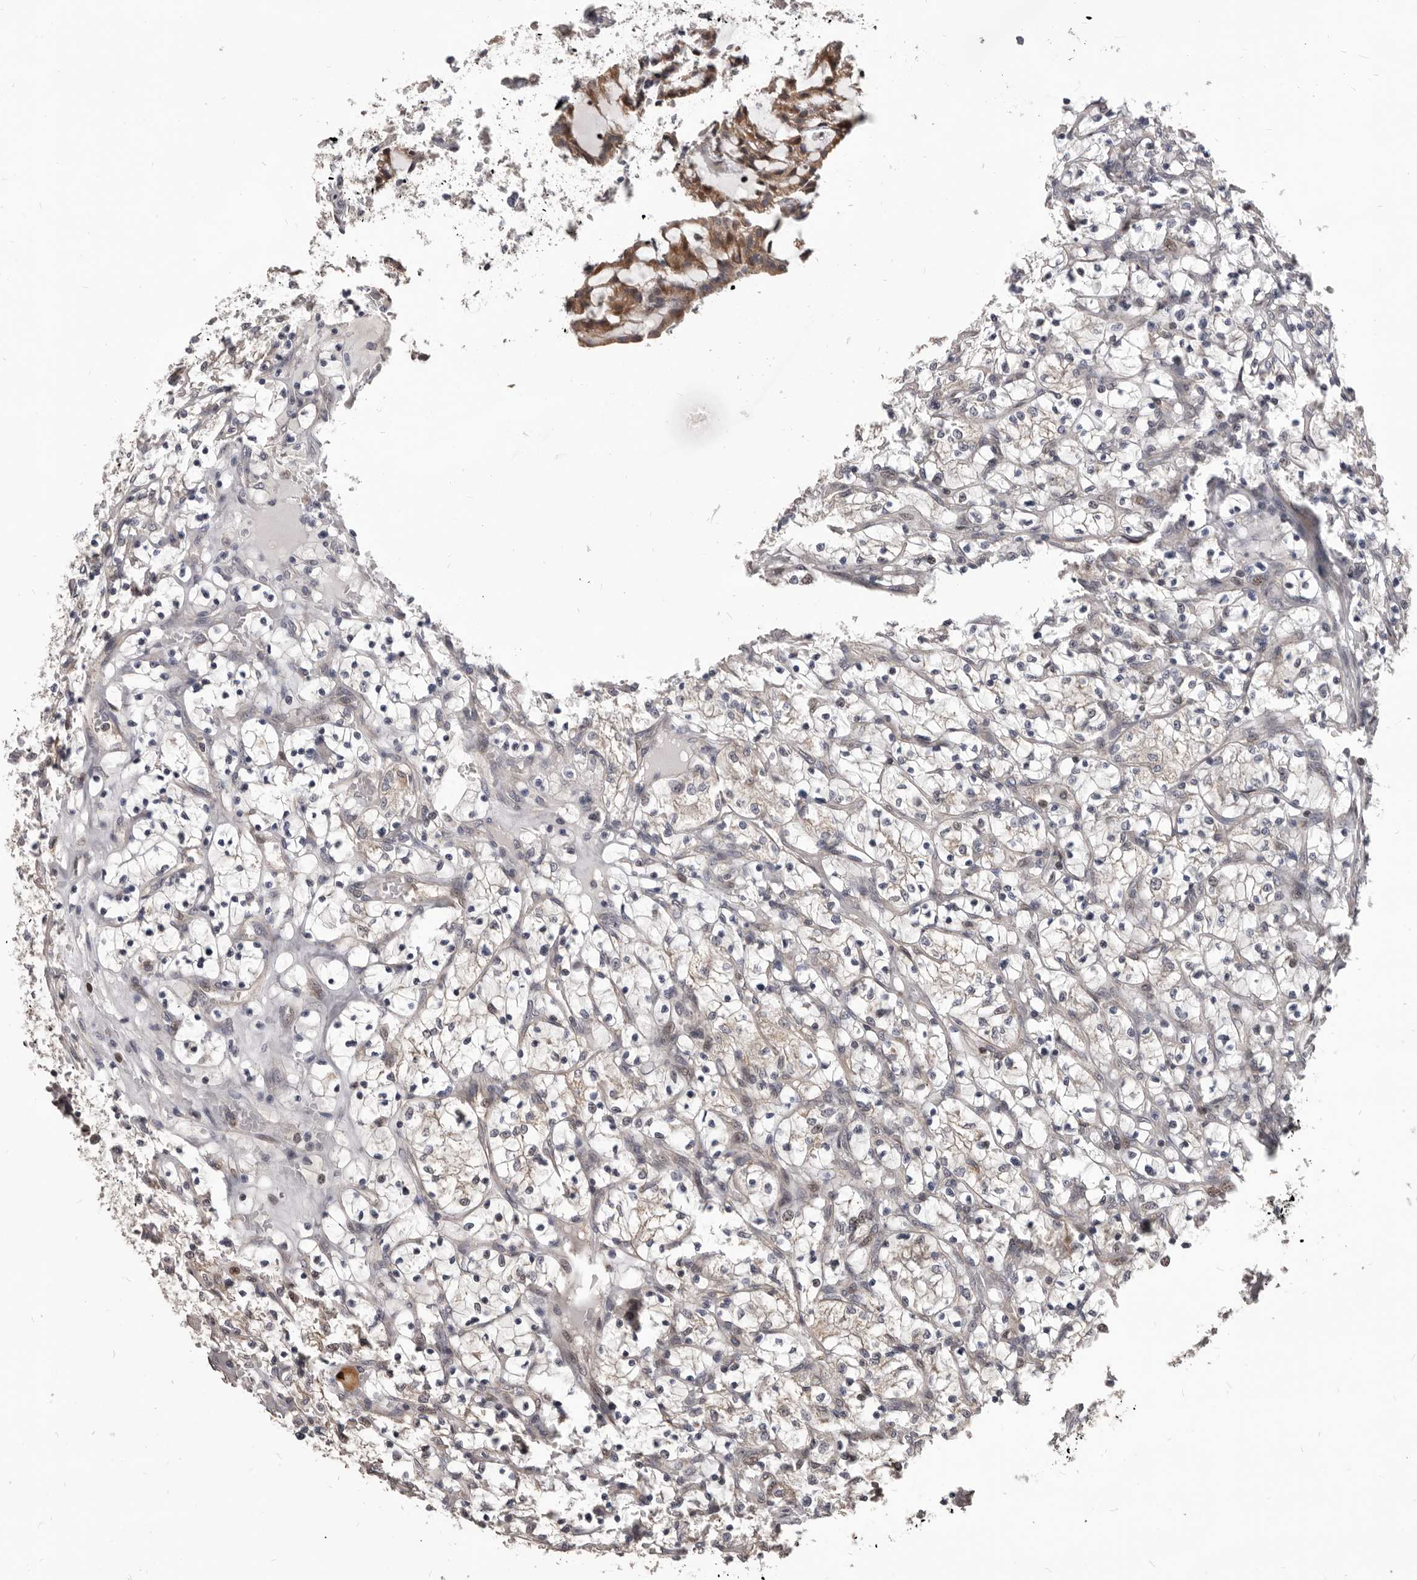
{"staining": {"intensity": "weak", "quantity": "<25%", "location": "cytoplasmic/membranous"}, "tissue": "renal cancer", "cell_type": "Tumor cells", "image_type": "cancer", "snomed": [{"axis": "morphology", "description": "Adenocarcinoma, NOS"}, {"axis": "topography", "description": "Kidney"}], "caption": "DAB immunohistochemical staining of adenocarcinoma (renal) shows no significant staining in tumor cells.", "gene": "MAP3K14", "patient": {"sex": "female", "age": 69}}